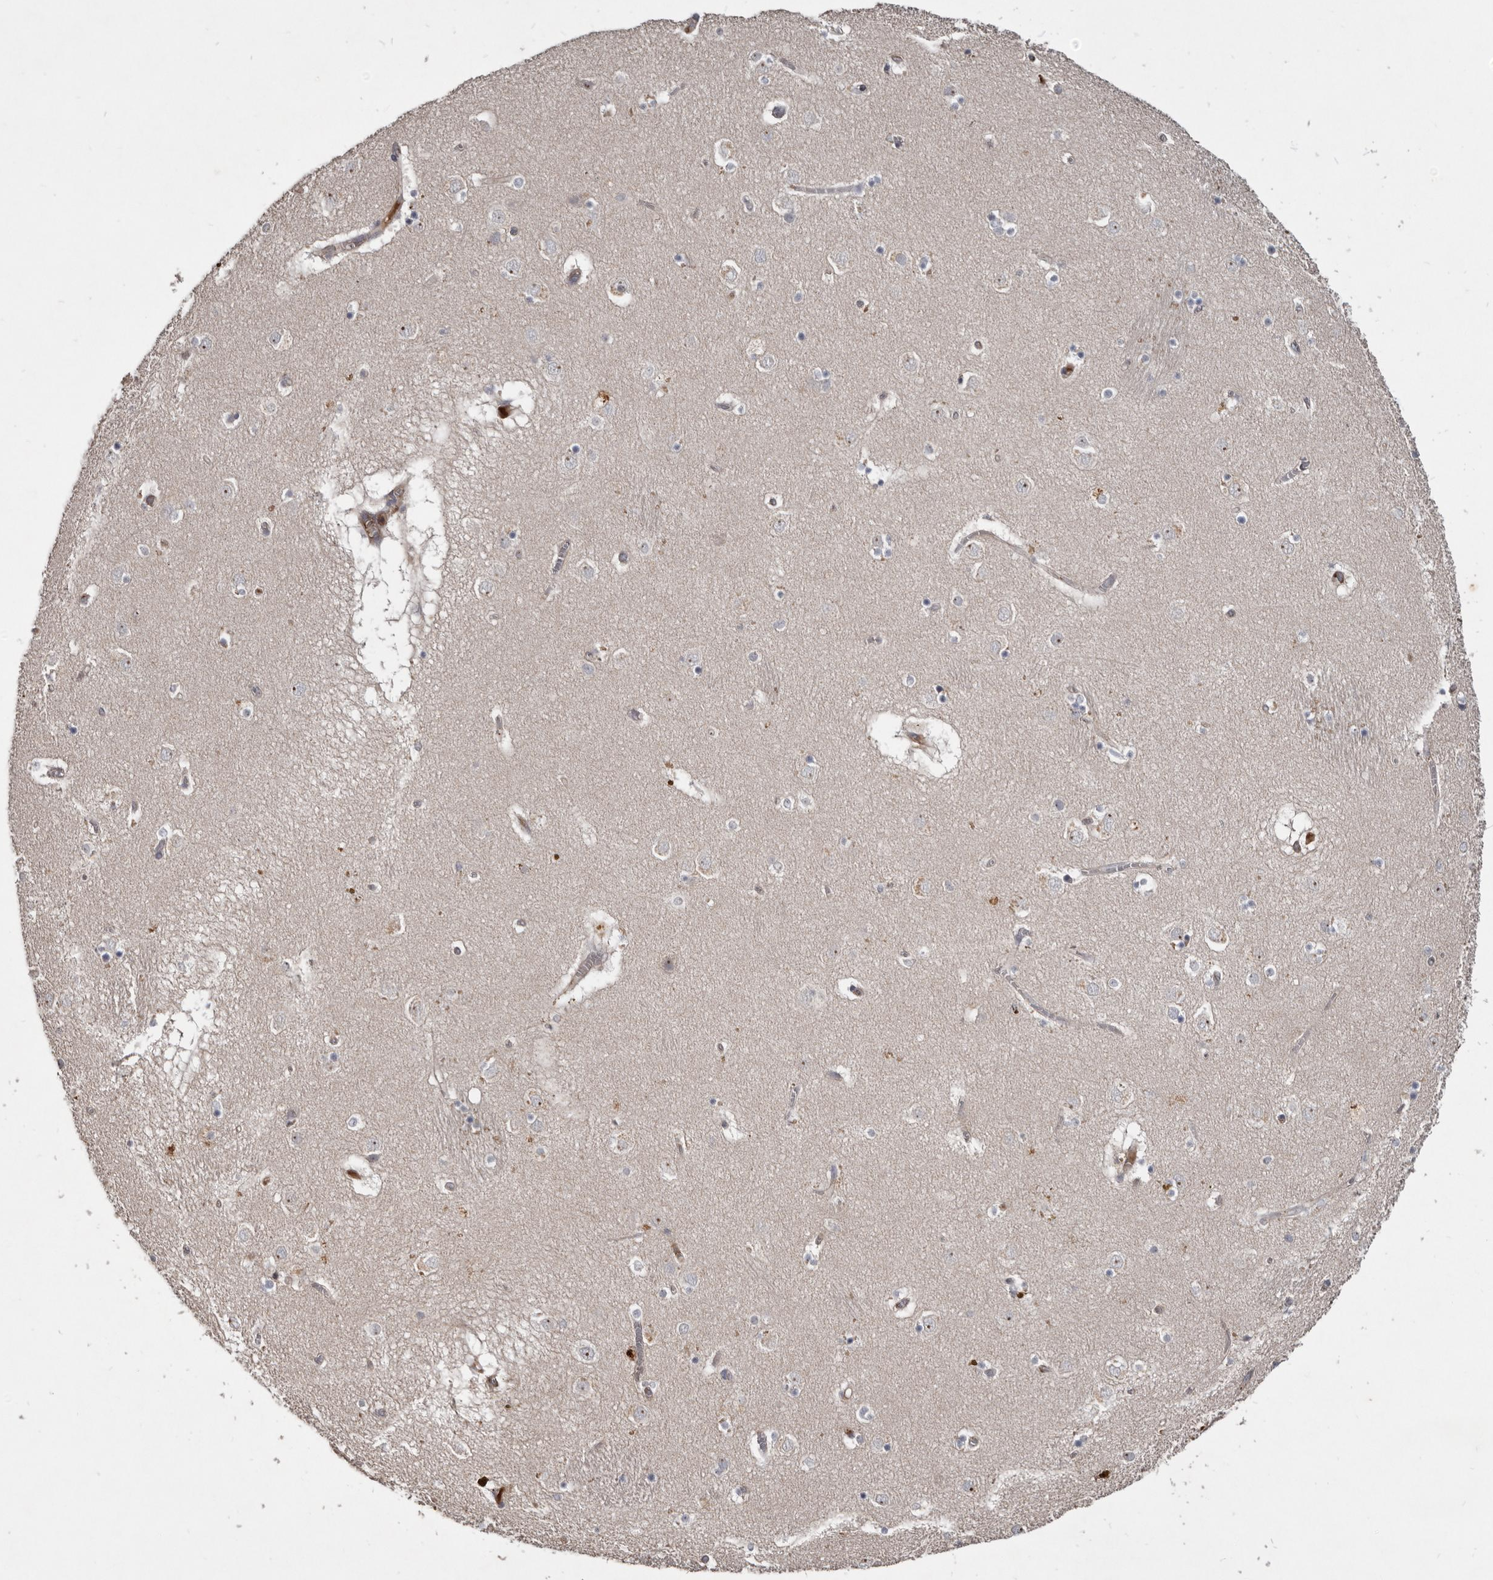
{"staining": {"intensity": "negative", "quantity": "none", "location": "none"}, "tissue": "caudate", "cell_type": "Glial cells", "image_type": "normal", "snomed": [{"axis": "morphology", "description": "Normal tissue, NOS"}, {"axis": "topography", "description": "Lateral ventricle wall"}], "caption": "The photomicrograph exhibits no significant expression in glial cells of caudate.", "gene": "TTC39A", "patient": {"sex": "male", "age": 70}}